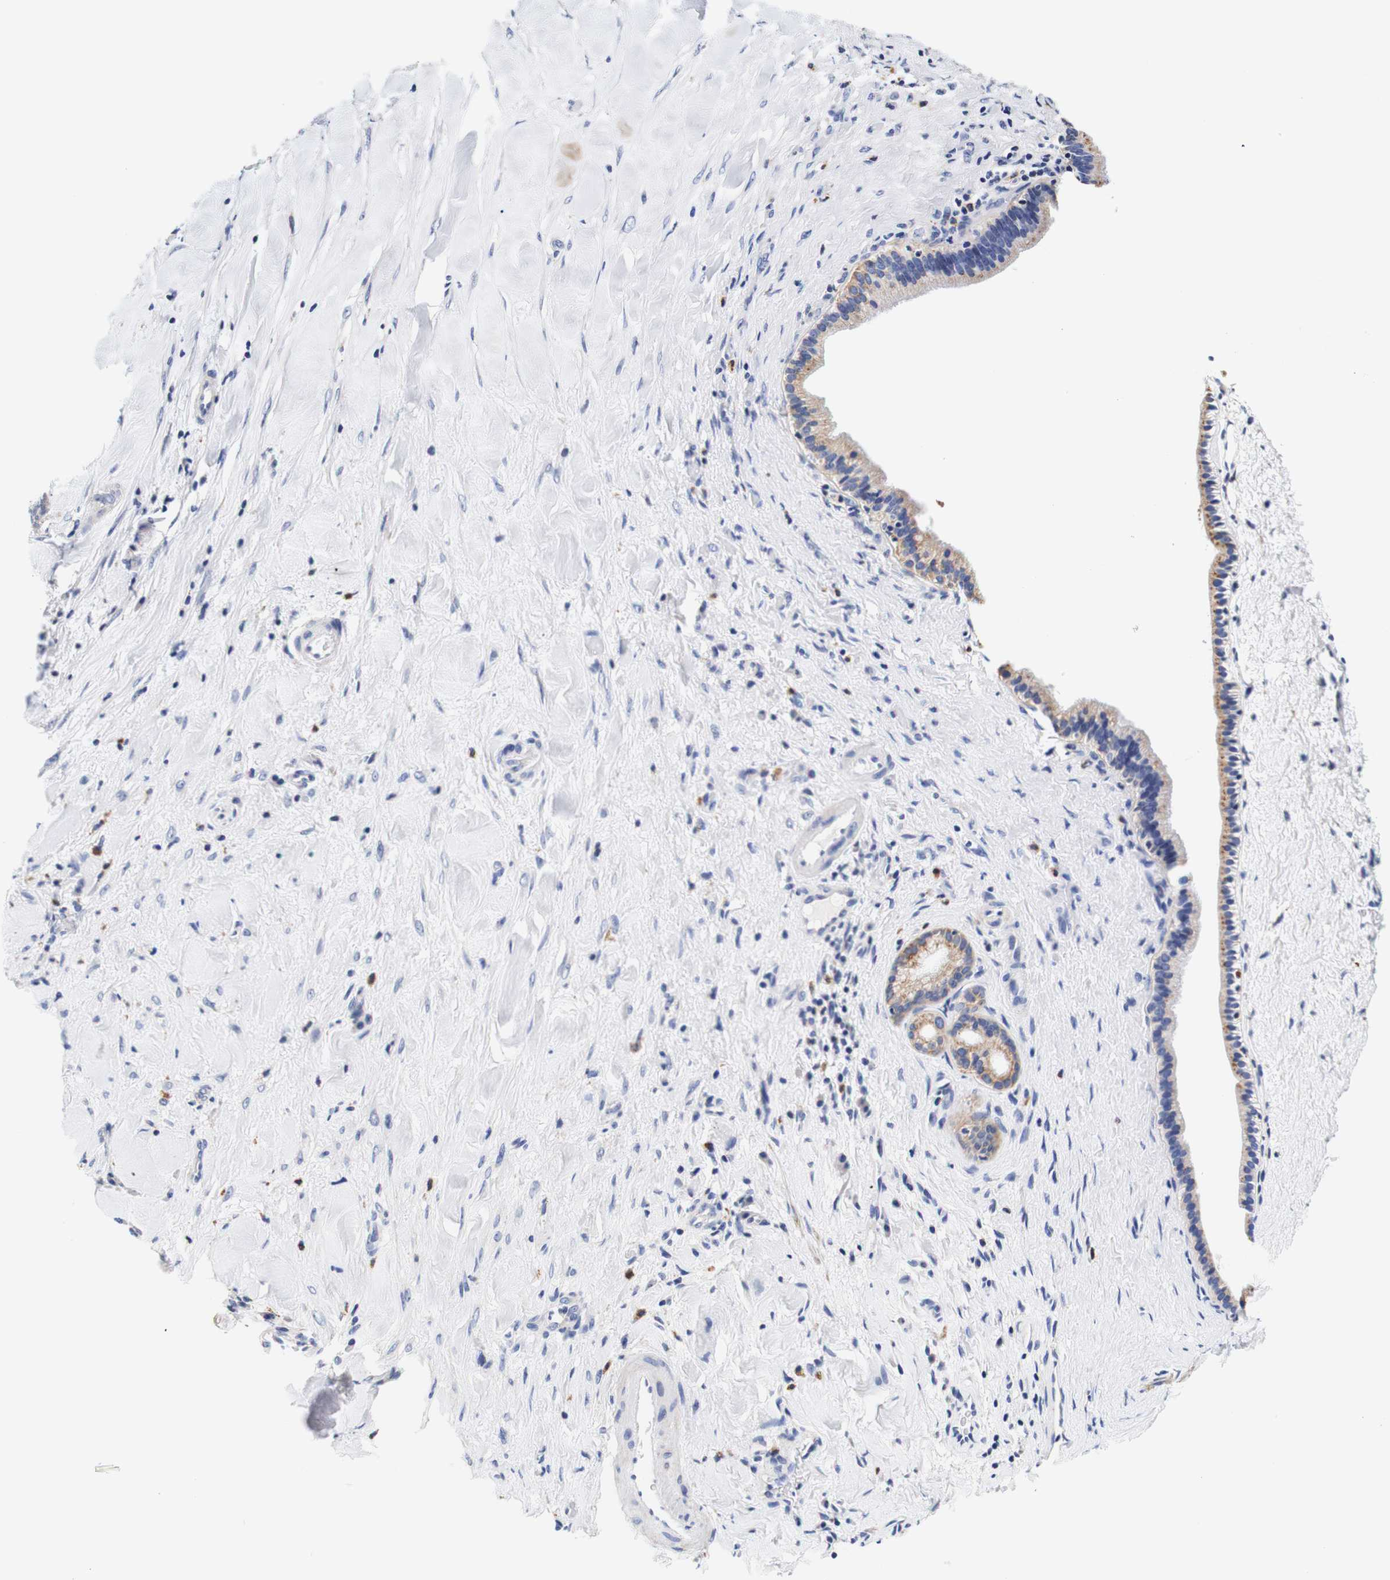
{"staining": {"intensity": "moderate", "quantity": "25%-75%", "location": "cytoplasmic/membranous"}, "tissue": "liver cancer", "cell_type": "Tumor cells", "image_type": "cancer", "snomed": [{"axis": "morphology", "description": "Cholangiocarcinoma"}, {"axis": "topography", "description": "Liver"}], "caption": "Human cholangiocarcinoma (liver) stained with a protein marker demonstrates moderate staining in tumor cells.", "gene": "CAMK4", "patient": {"sex": "female", "age": 67}}